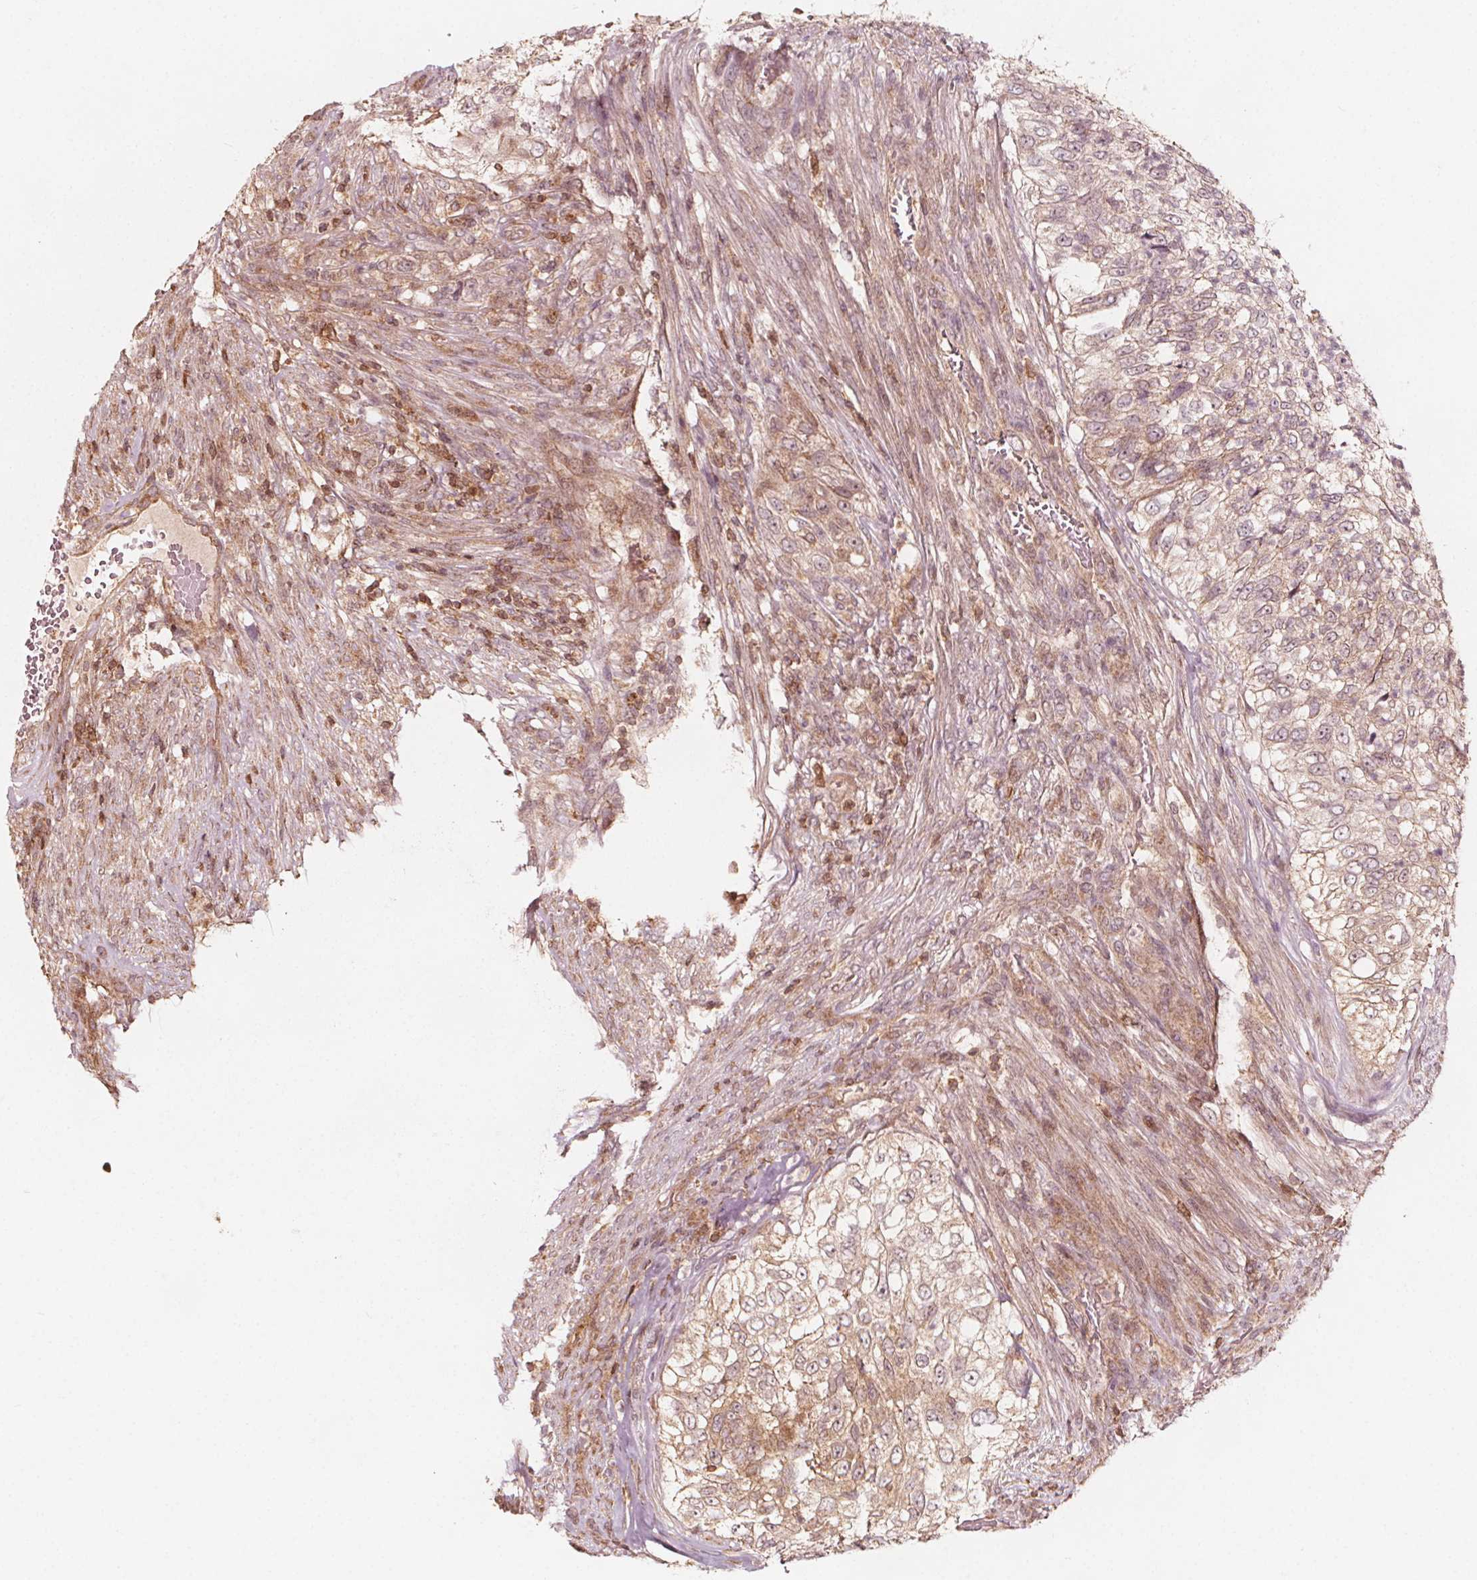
{"staining": {"intensity": "weak", "quantity": ">75%", "location": "cytoplasmic/membranous"}, "tissue": "urothelial cancer", "cell_type": "Tumor cells", "image_type": "cancer", "snomed": [{"axis": "morphology", "description": "Urothelial carcinoma, High grade"}, {"axis": "topography", "description": "Urinary bladder"}], "caption": "Immunohistochemistry (IHC) photomicrograph of urothelial cancer stained for a protein (brown), which reveals low levels of weak cytoplasmic/membranous expression in approximately >75% of tumor cells.", "gene": "AIP", "patient": {"sex": "female", "age": 60}}